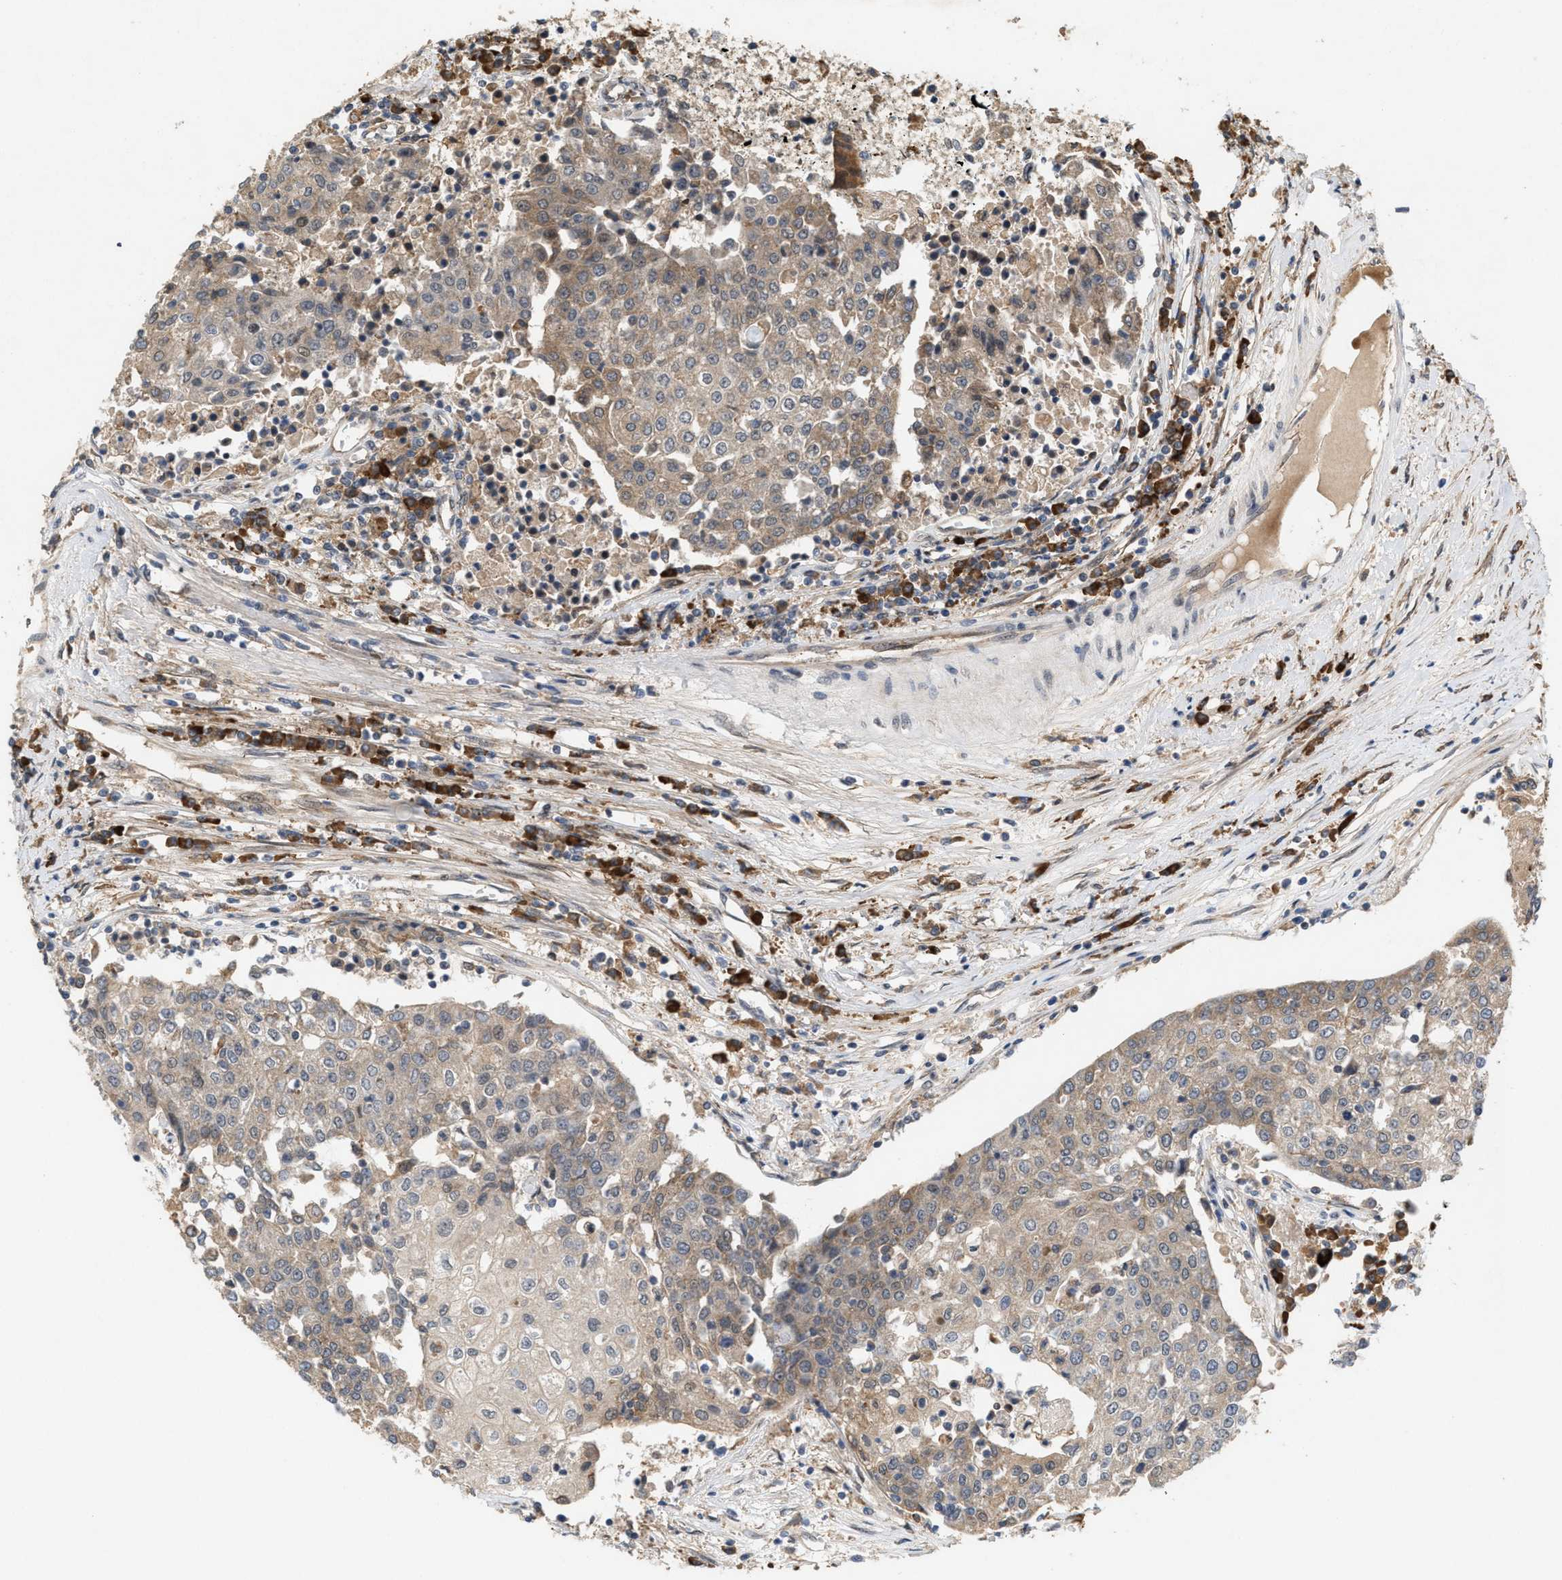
{"staining": {"intensity": "moderate", "quantity": "25%-75%", "location": "cytoplasmic/membranous"}, "tissue": "urothelial cancer", "cell_type": "Tumor cells", "image_type": "cancer", "snomed": [{"axis": "morphology", "description": "Urothelial carcinoma, High grade"}, {"axis": "topography", "description": "Urinary bladder"}], "caption": "A high-resolution image shows IHC staining of urothelial carcinoma (high-grade), which demonstrates moderate cytoplasmic/membranous expression in about 25%-75% of tumor cells.", "gene": "MFSD6", "patient": {"sex": "female", "age": 85}}